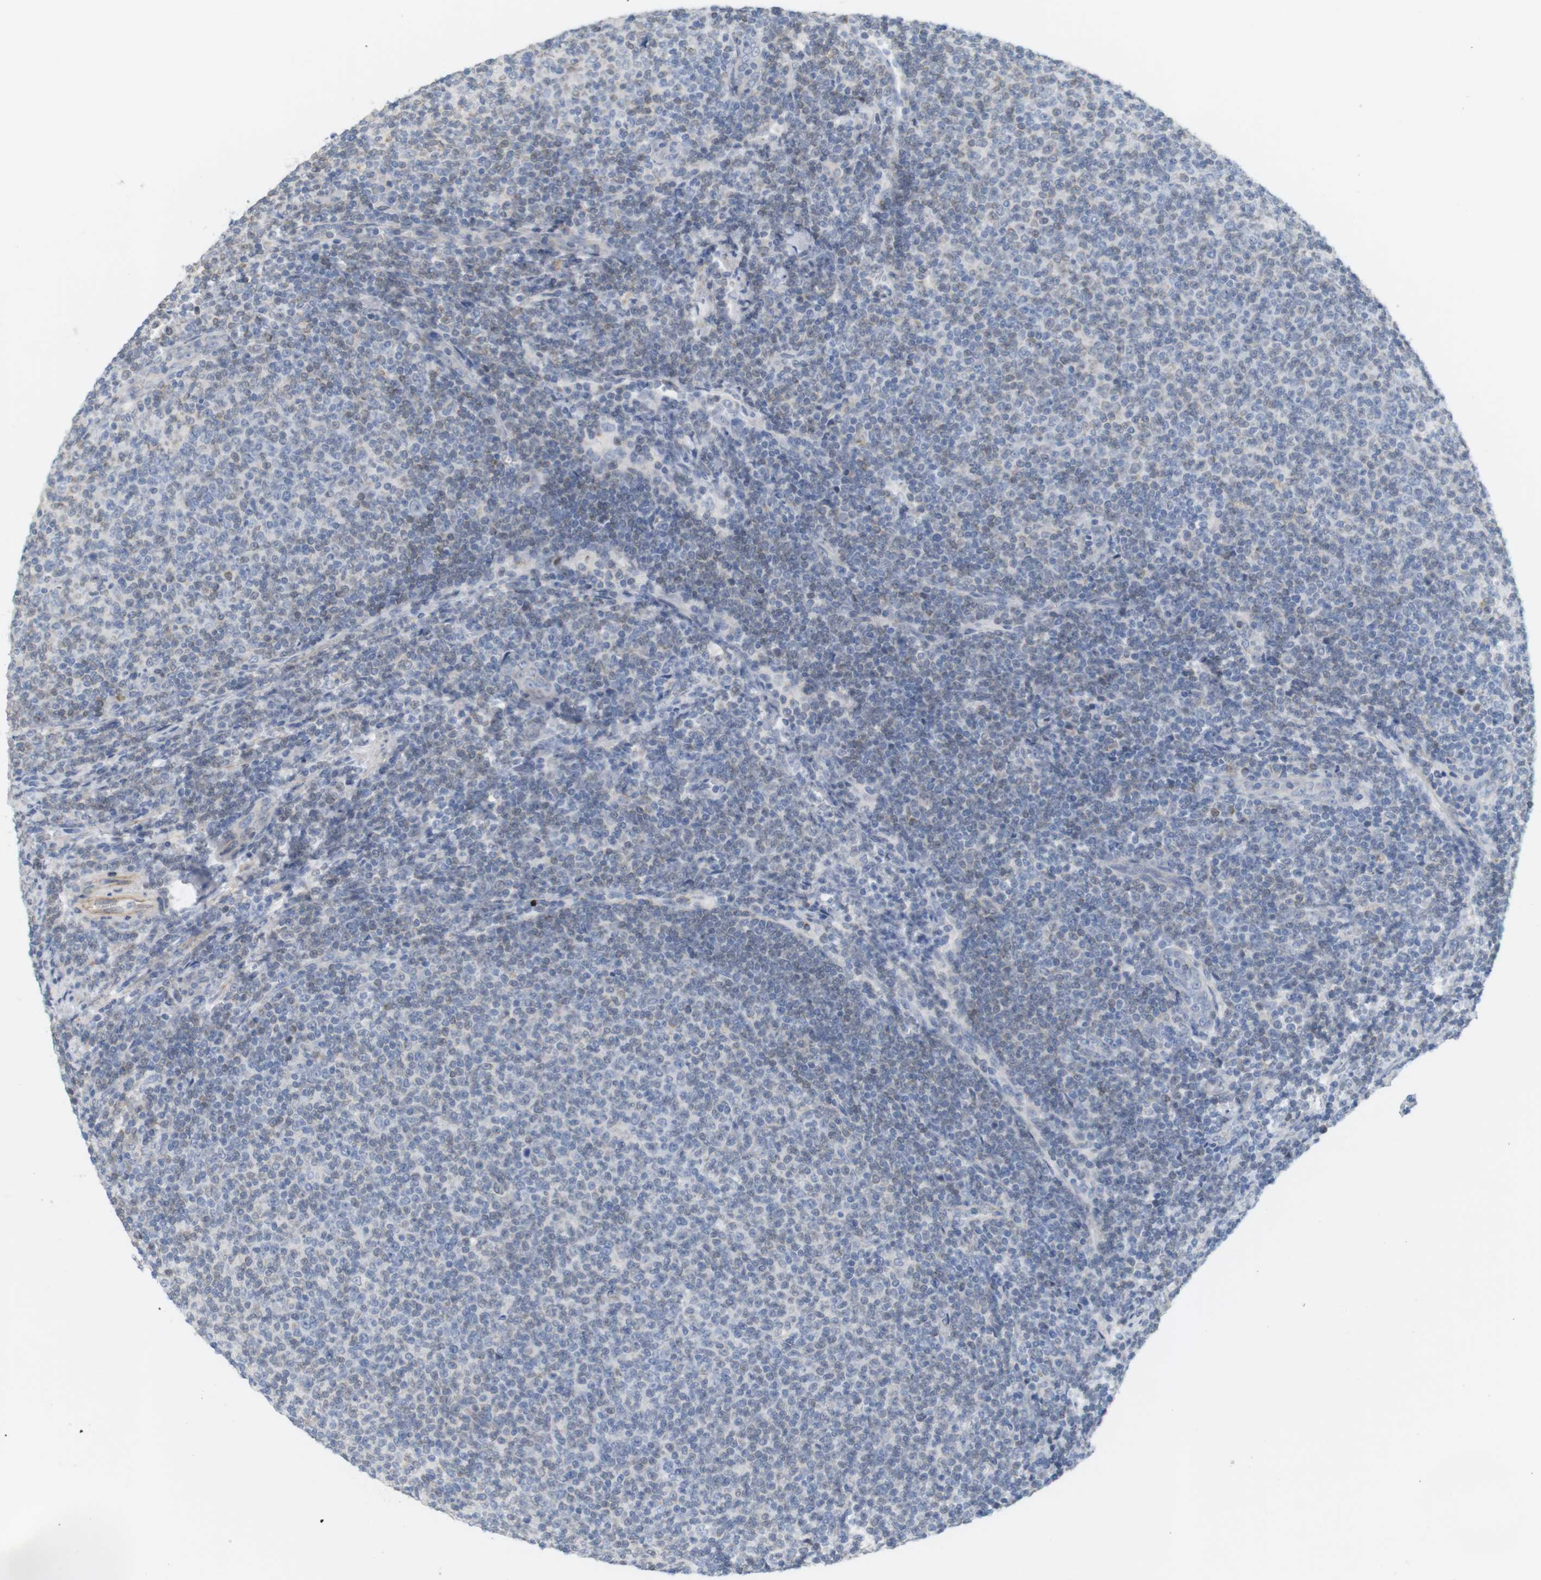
{"staining": {"intensity": "weak", "quantity": "<25%", "location": "cytoplasmic/membranous"}, "tissue": "lymphoma", "cell_type": "Tumor cells", "image_type": "cancer", "snomed": [{"axis": "morphology", "description": "Malignant lymphoma, non-Hodgkin's type, Low grade"}, {"axis": "topography", "description": "Lymph node"}], "caption": "This photomicrograph is of malignant lymphoma, non-Hodgkin's type (low-grade) stained with immunohistochemistry to label a protein in brown with the nuclei are counter-stained blue. There is no staining in tumor cells.", "gene": "ITPR1", "patient": {"sex": "male", "age": 66}}